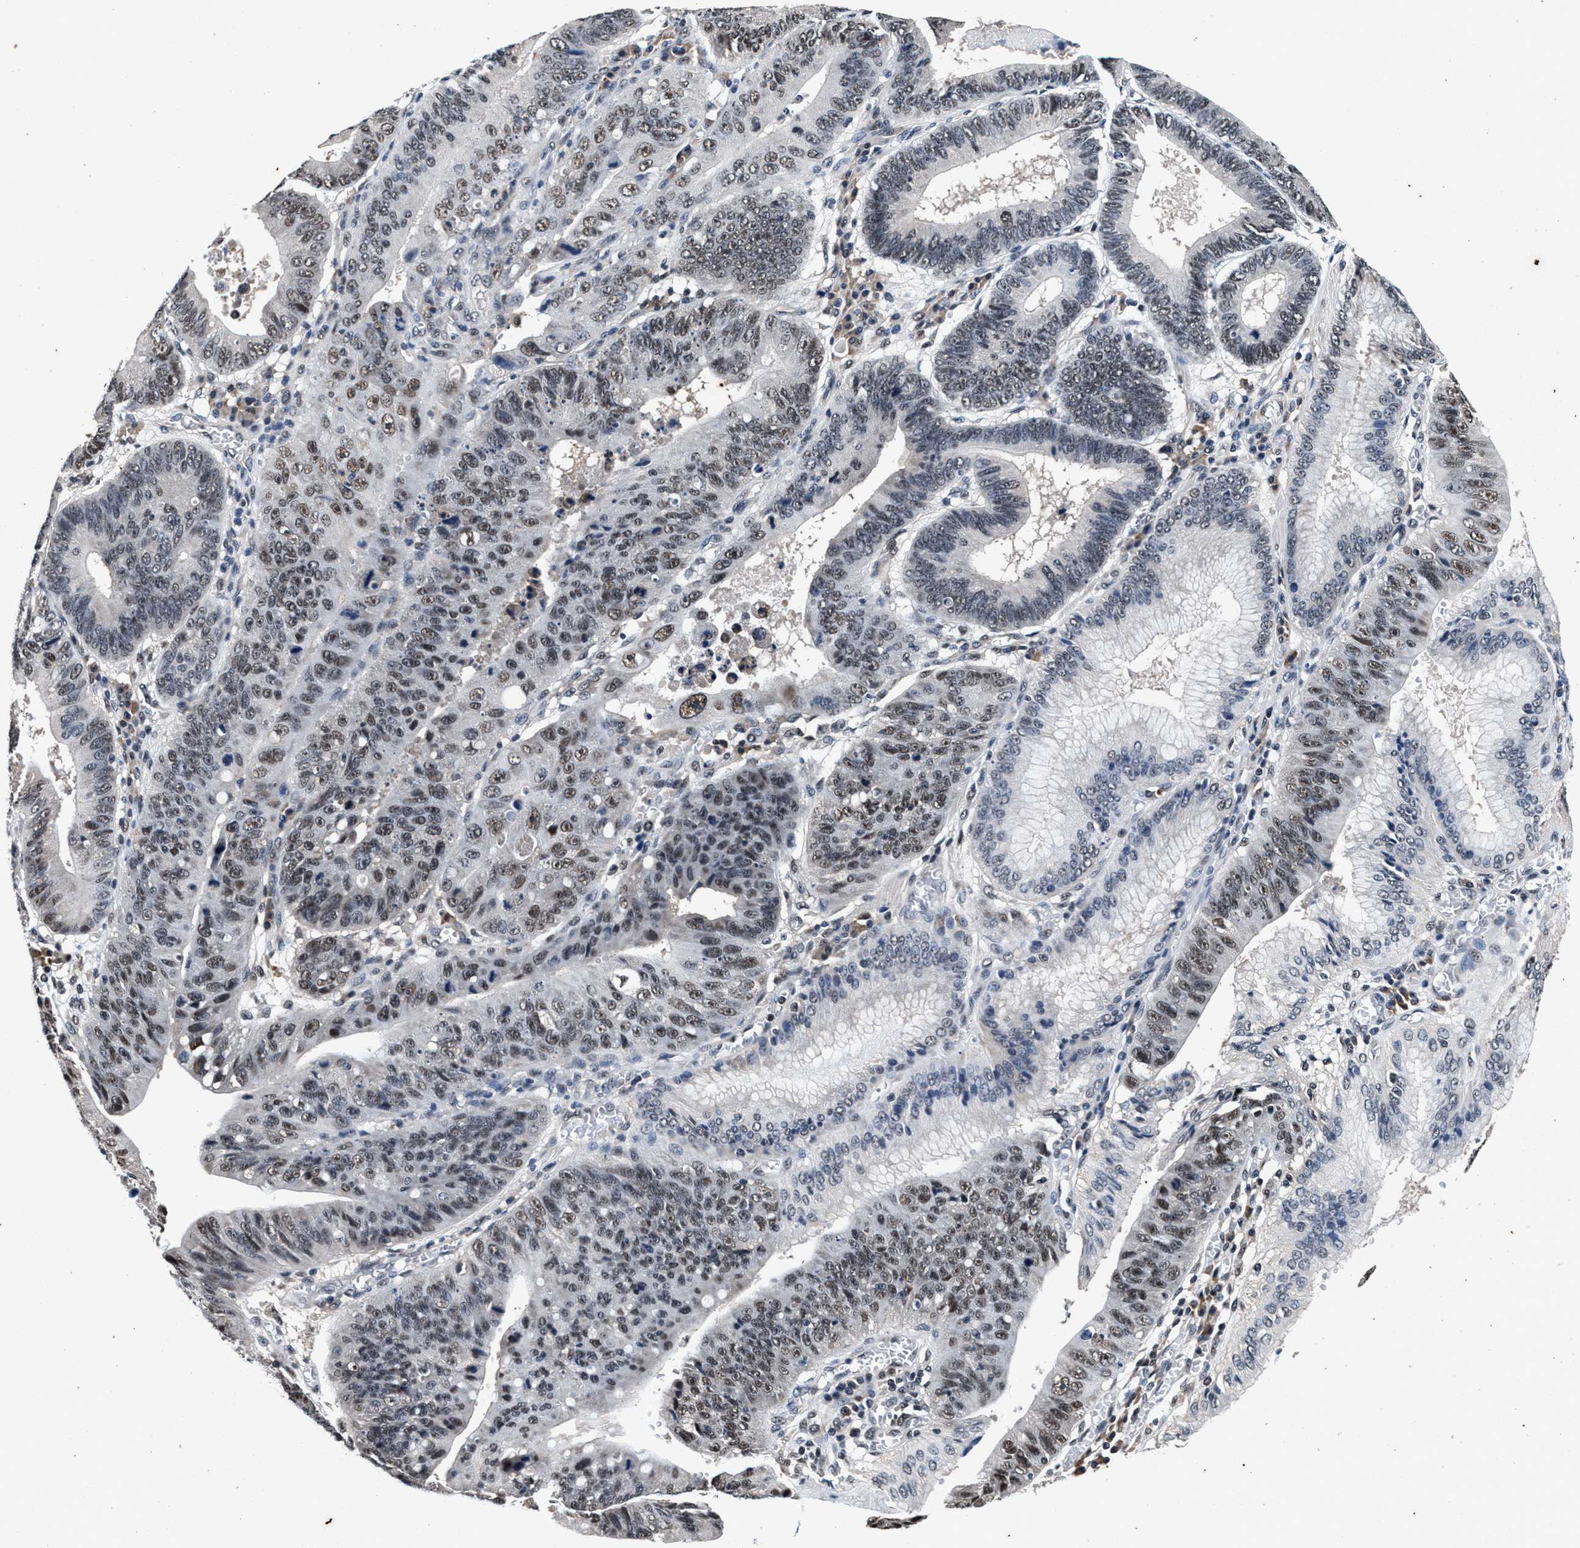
{"staining": {"intensity": "moderate", "quantity": "25%-75%", "location": "nuclear"}, "tissue": "stomach cancer", "cell_type": "Tumor cells", "image_type": "cancer", "snomed": [{"axis": "morphology", "description": "Adenocarcinoma, NOS"}, {"axis": "topography", "description": "Stomach"}], "caption": "Immunohistochemical staining of human stomach cancer (adenocarcinoma) displays medium levels of moderate nuclear expression in about 25%-75% of tumor cells.", "gene": "USP16", "patient": {"sex": "male", "age": 59}}